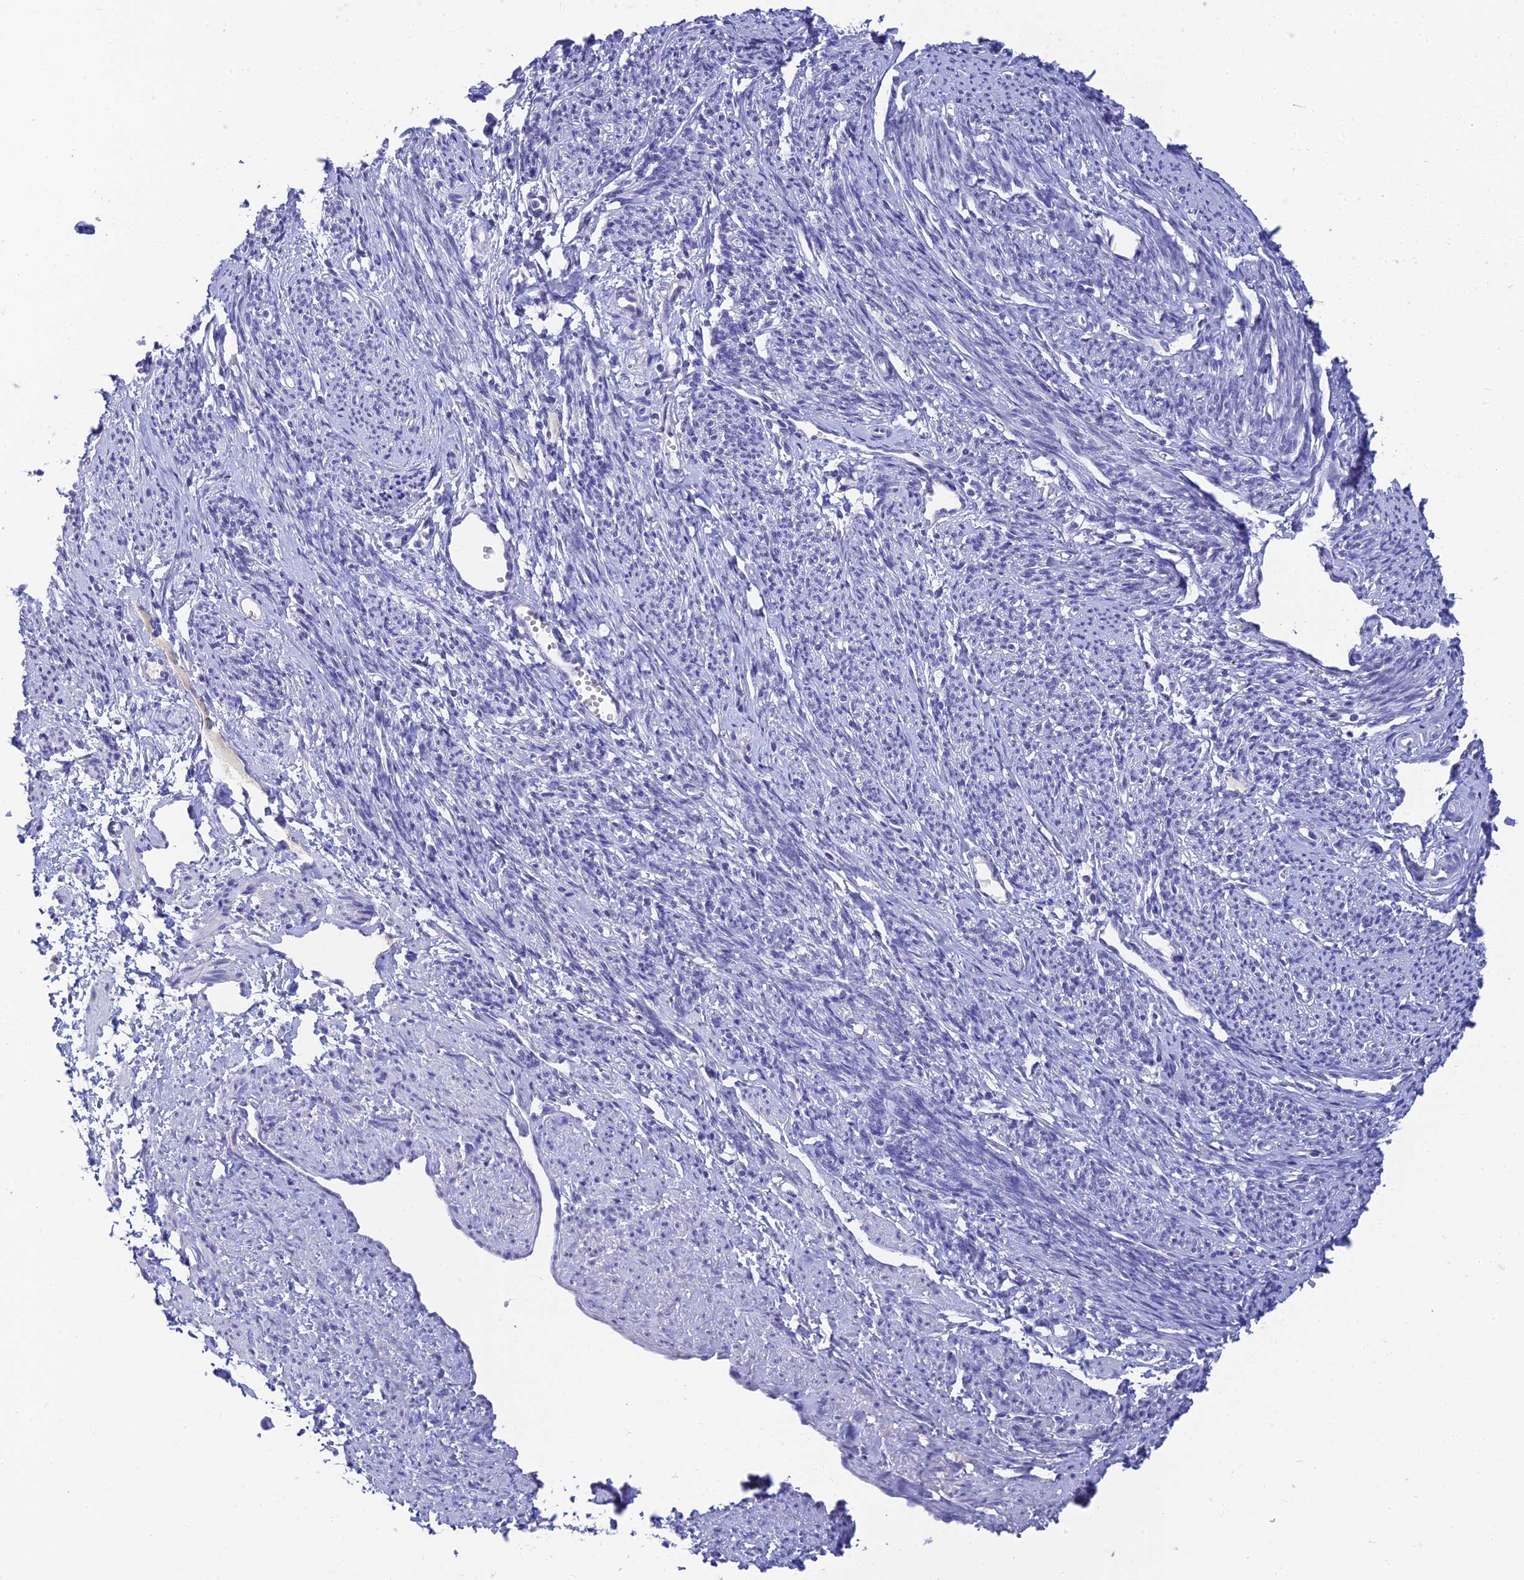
{"staining": {"intensity": "negative", "quantity": "none", "location": "none"}, "tissue": "smooth muscle", "cell_type": "Smooth muscle cells", "image_type": "normal", "snomed": [{"axis": "morphology", "description": "Normal tissue, NOS"}, {"axis": "topography", "description": "Smooth muscle"}, {"axis": "topography", "description": "Uterus"}], "caption": "Immunohistochemistry (IHC) histopathology image of benign smooth muscle: human smooth muscle stained with DAB displays no significant protein expression in smooth muscle cells. Brightfield microscopy of immunohistochemistry stained with DAB (3,3'-diaminobenzidine) (brown) and hematoxylin (blue), captured at high magnification.", "gene": "INTS13", "patient": {"sex": "female", "age": 59}}